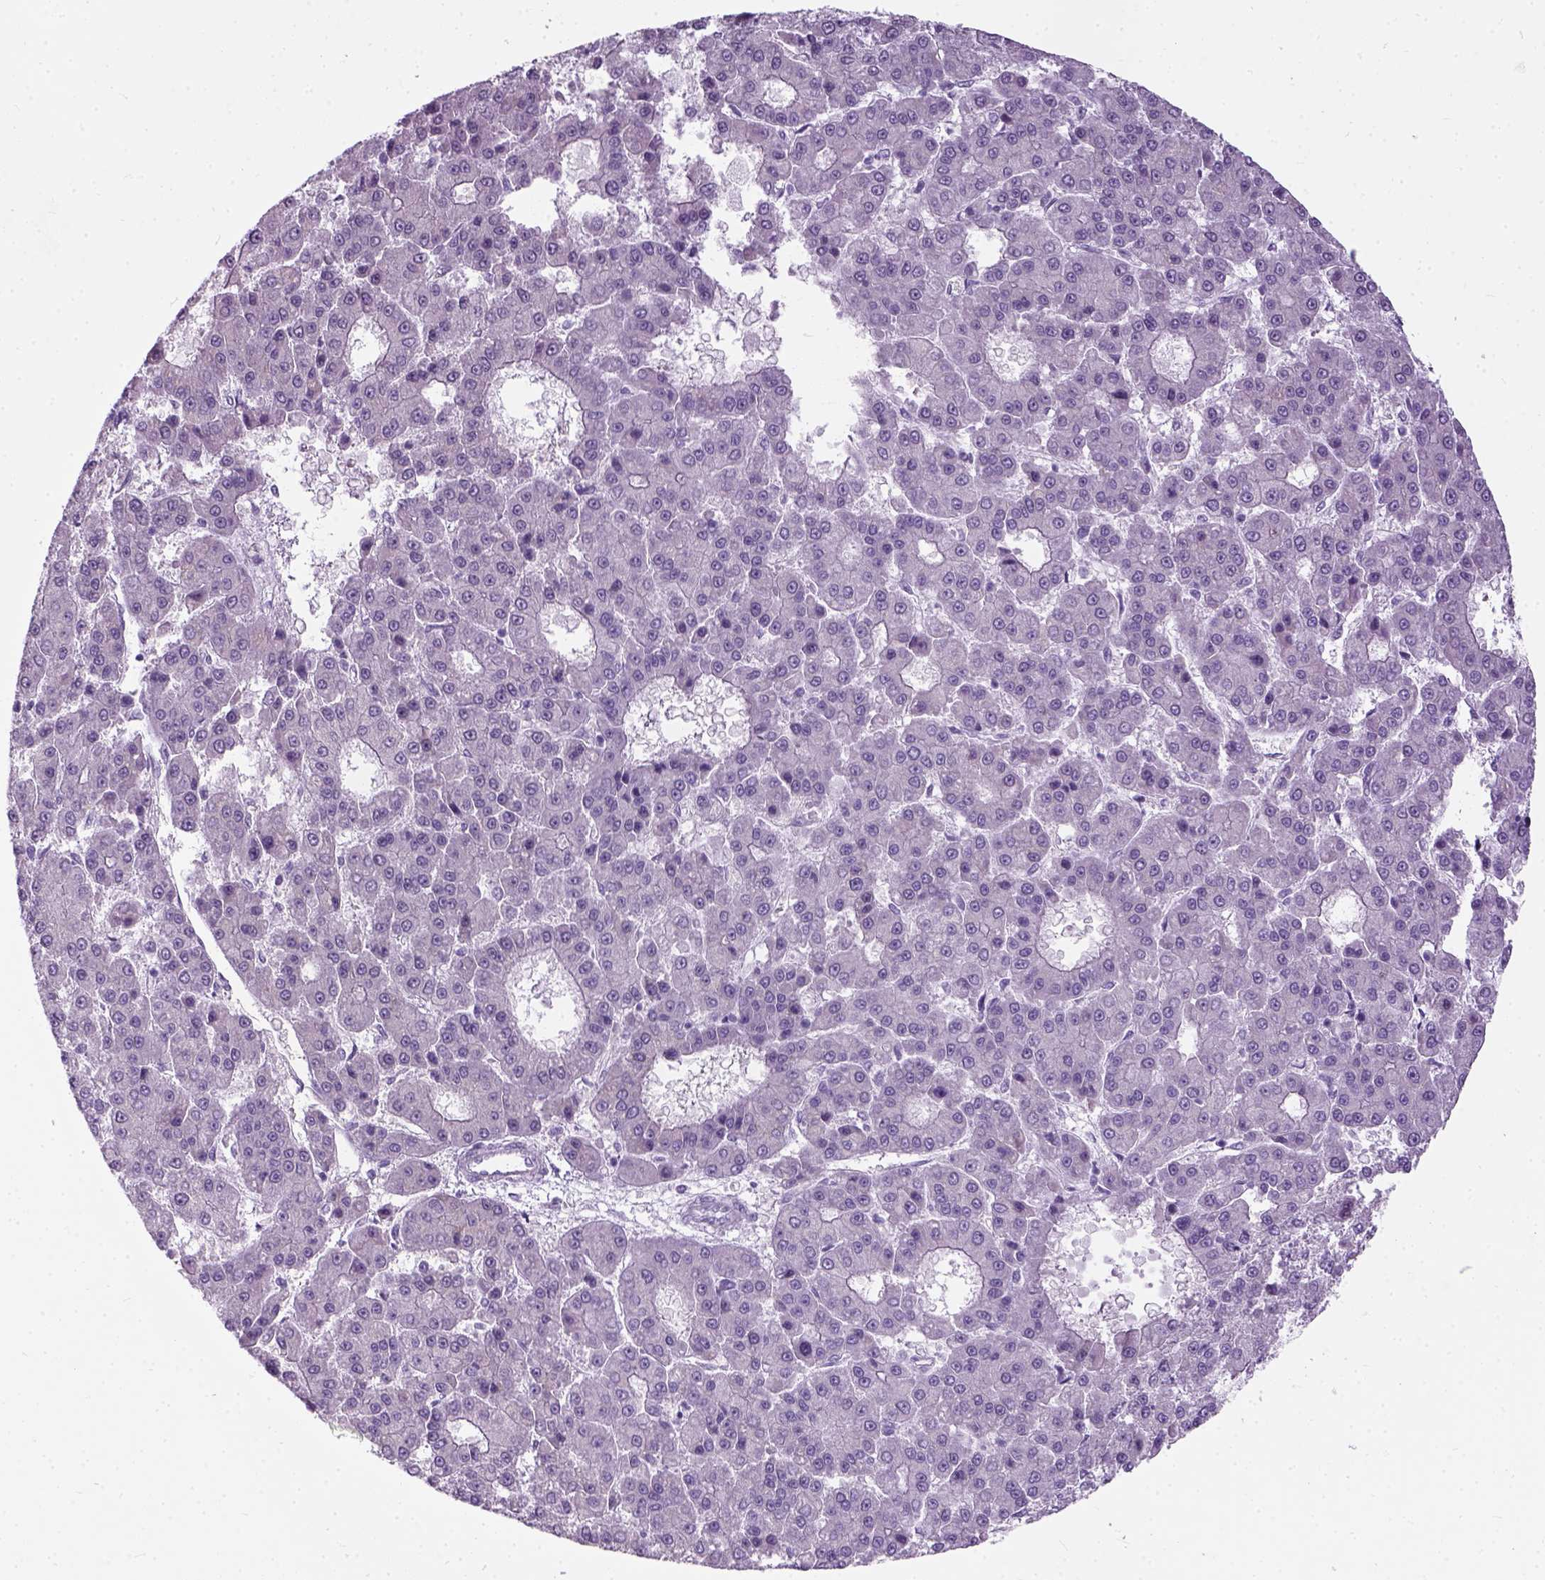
{"staining": {"intensity": "negative", "quantity": "none", "location": "none"}, "tissue": "liver cancer", "cell_type": "Tumor cells", "image_type": "cancer", "snomed": [{"axis": "morphology", "description": "Carcinoma, Hepatocellular, NOS"}, {"axis": "topography", "description": "Liver"}], "caption": "IHC micrograph of human hepatocellular carcinoma (liver) stained for a protein (brown), which reveals no expression in tumor cells. (DAB immunohistochemistry (IHC) with hematoxylin counter stain).", "gene": "AXDND1", "patient": {"sex": "male", "age": 70}}